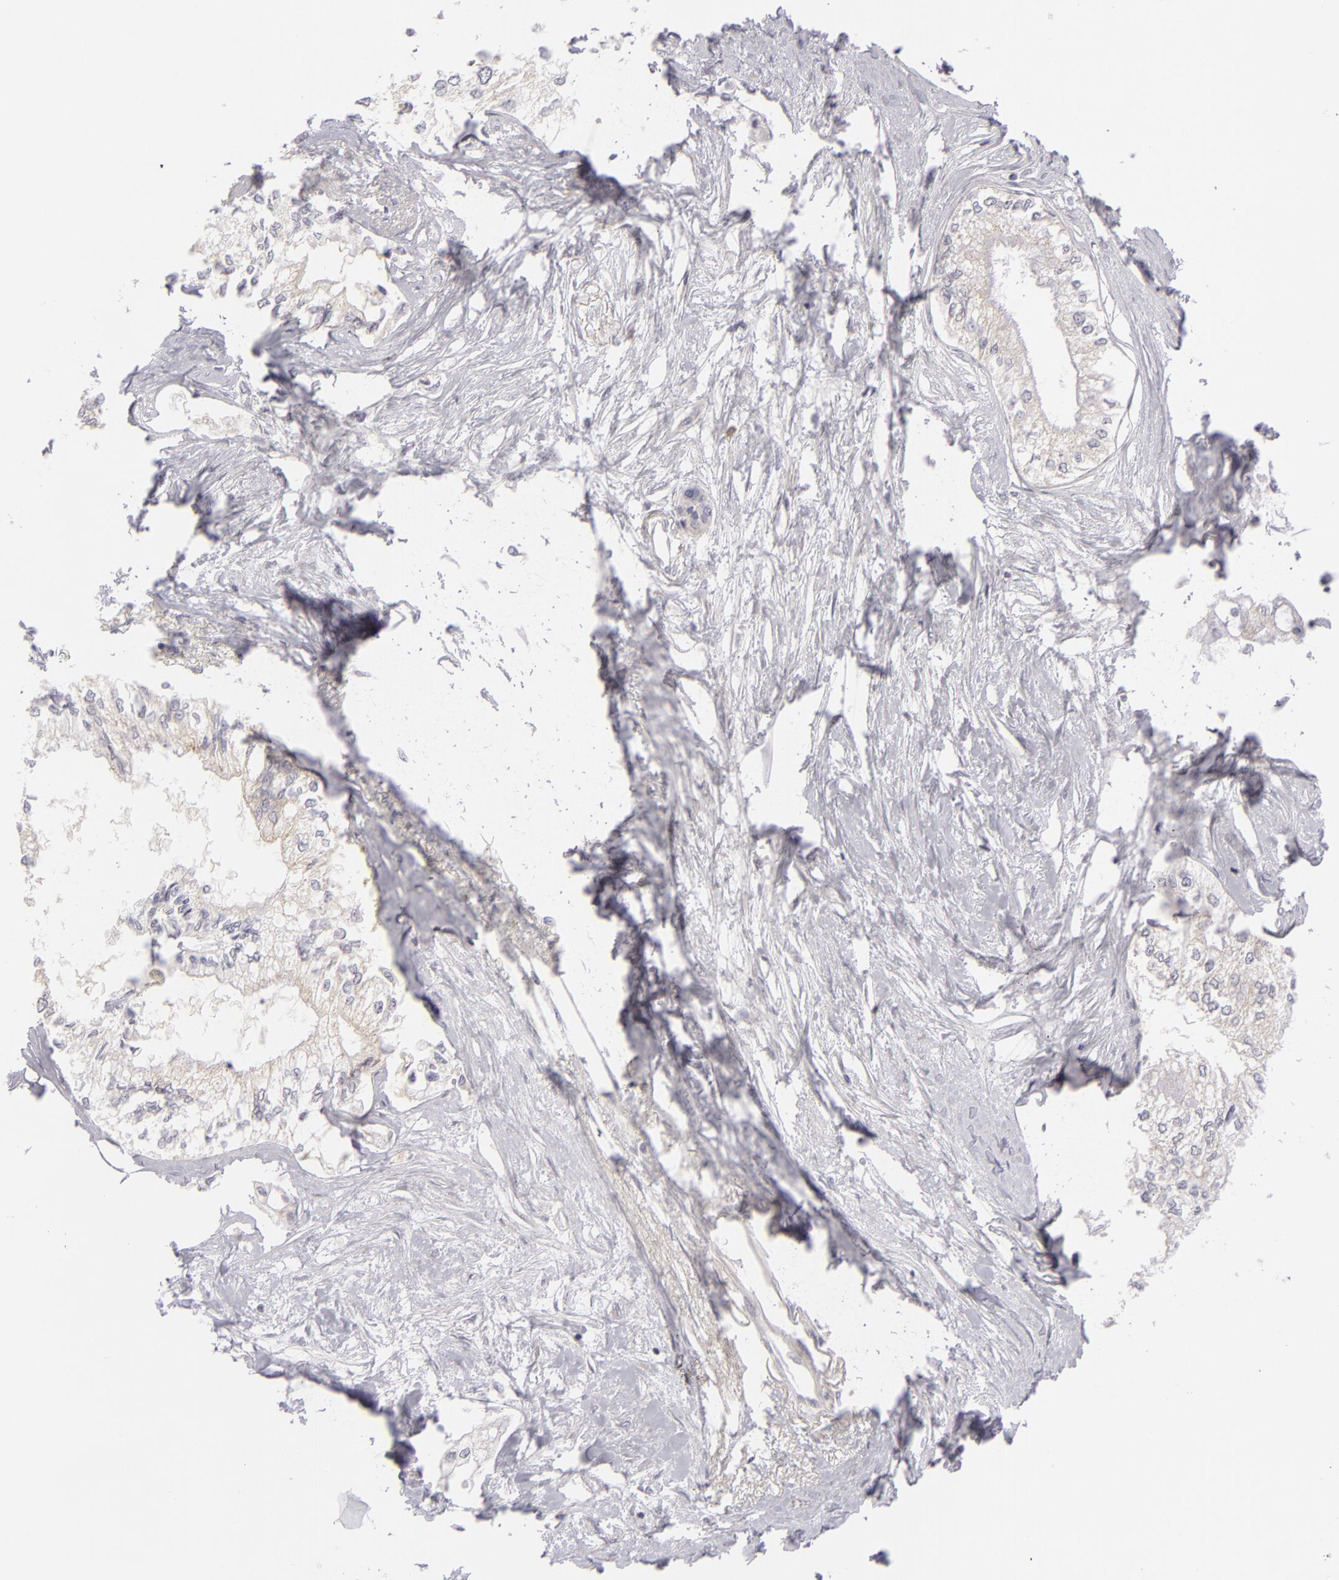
{"staining": {"intensity": "weak", "quantity": "25%-75%", "location": "cytoplasmic/membranous"}, "tissue": "pancreatic cancer", "cell_type": "Tumor cells", "image_type": "cancer", "snomed": [{"axis": "morphology", "description": "Adenocarcinoma, NOS"}, {"axis": "topography", "description": "Pancreas"}], "caption": "There is low levels of weak cytoplasmic/membranous expression in tumor cells of adenocarcinoma (pancreatic), as demonstrated by immunohistochemical staining (brown color).", "gene": "ATP2B3", "patient": {"sex": "male", "age": 79}}